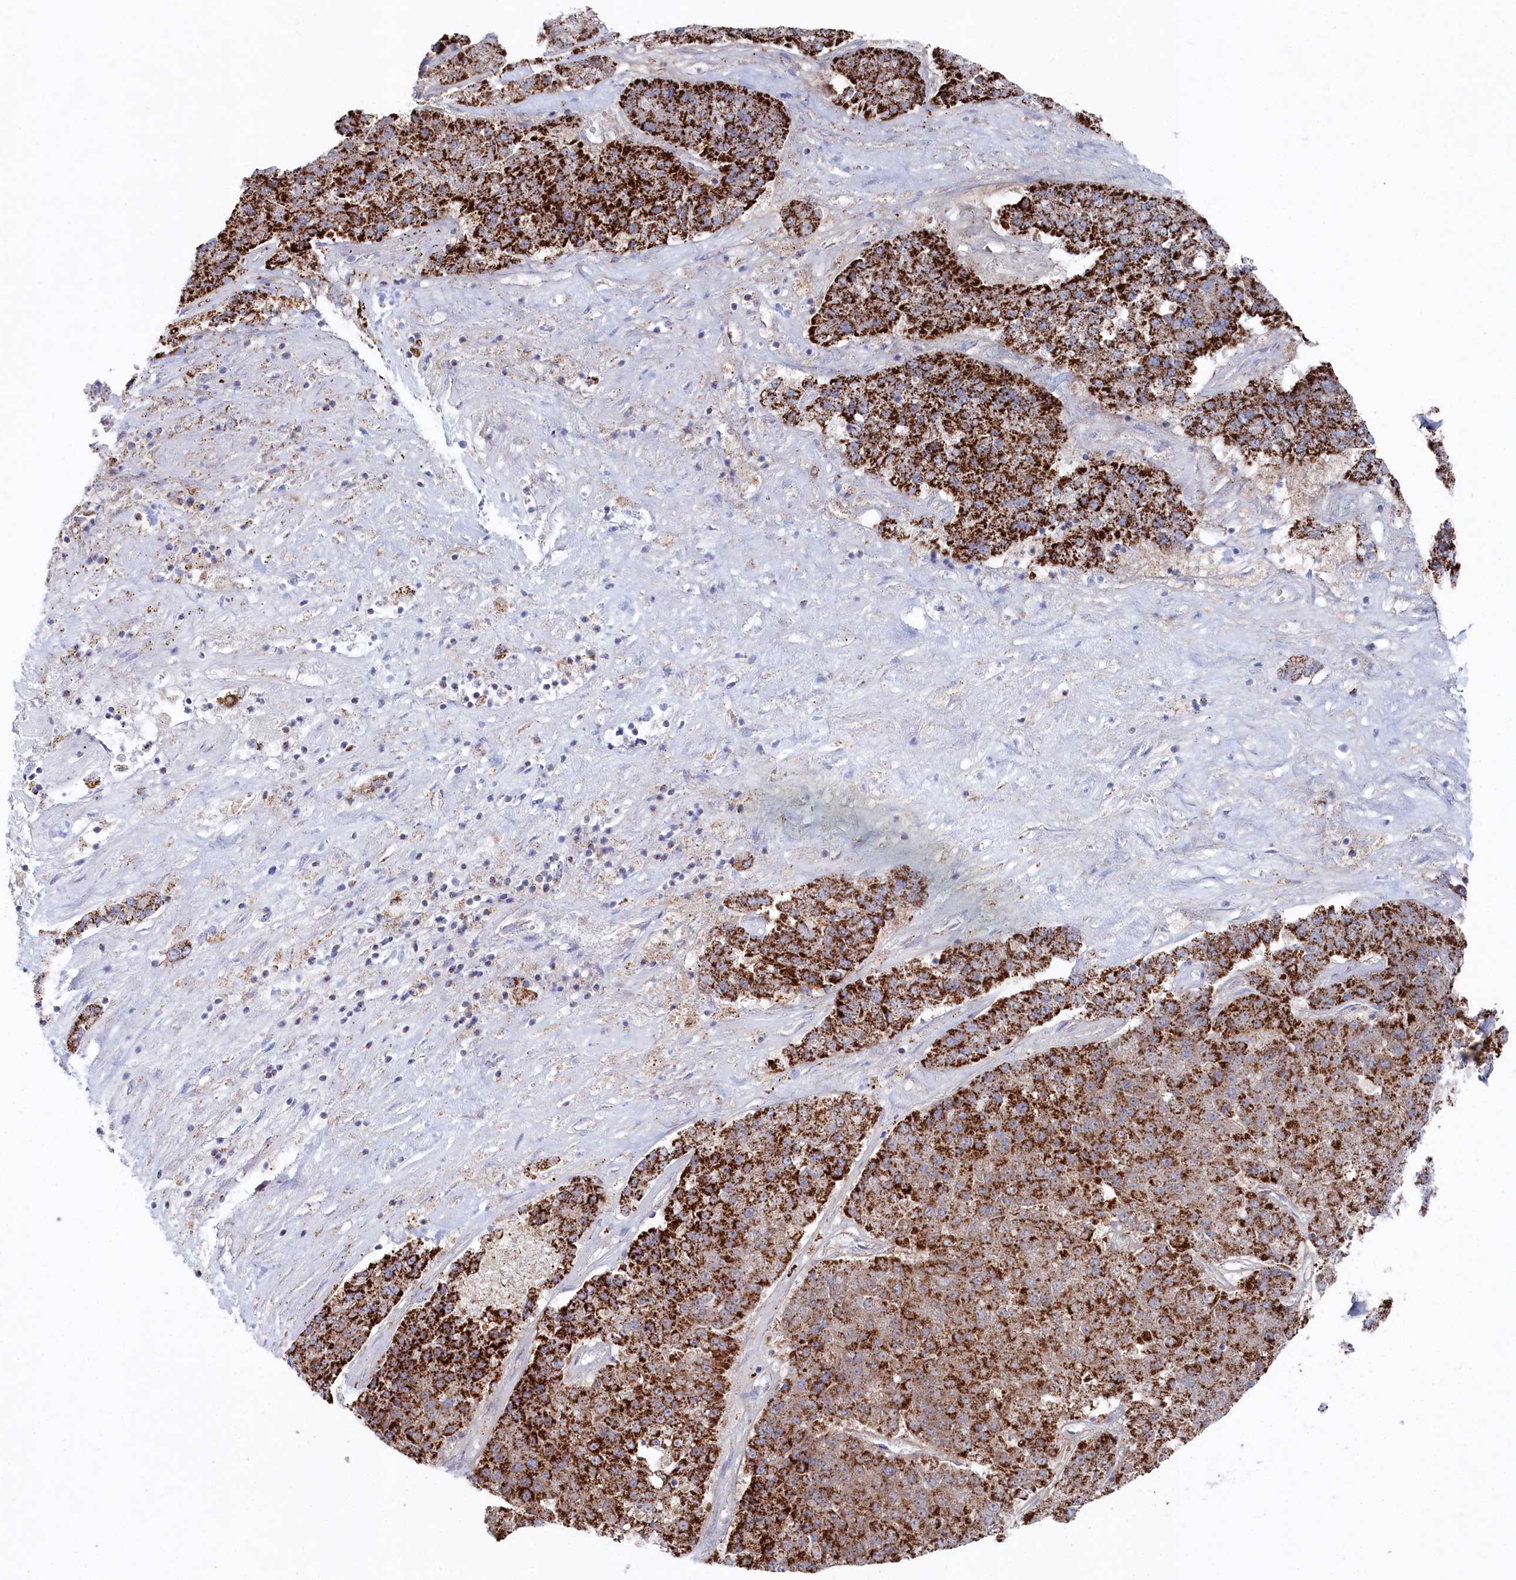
{"staining": {"intensity": "strong", "quantity": ">75%", "location": "cytoplasmic/membranous"}, "tissue": "pancreatic cancer", "cell_type": "Tumor cells", "image_type": "cancer", "snomed": [{"axis": "morphology", "description": "Adenocarcinoma, NOS"}, {"axis": "topography", "description": "Pancreas"}], "caption": "A brown stain shows strong cytoplasmic/membranous positivity of a protein in pancreatic cancer tumor cells.", "gene": "GLS2", "patient": {"sex": "male", "age": 50}}